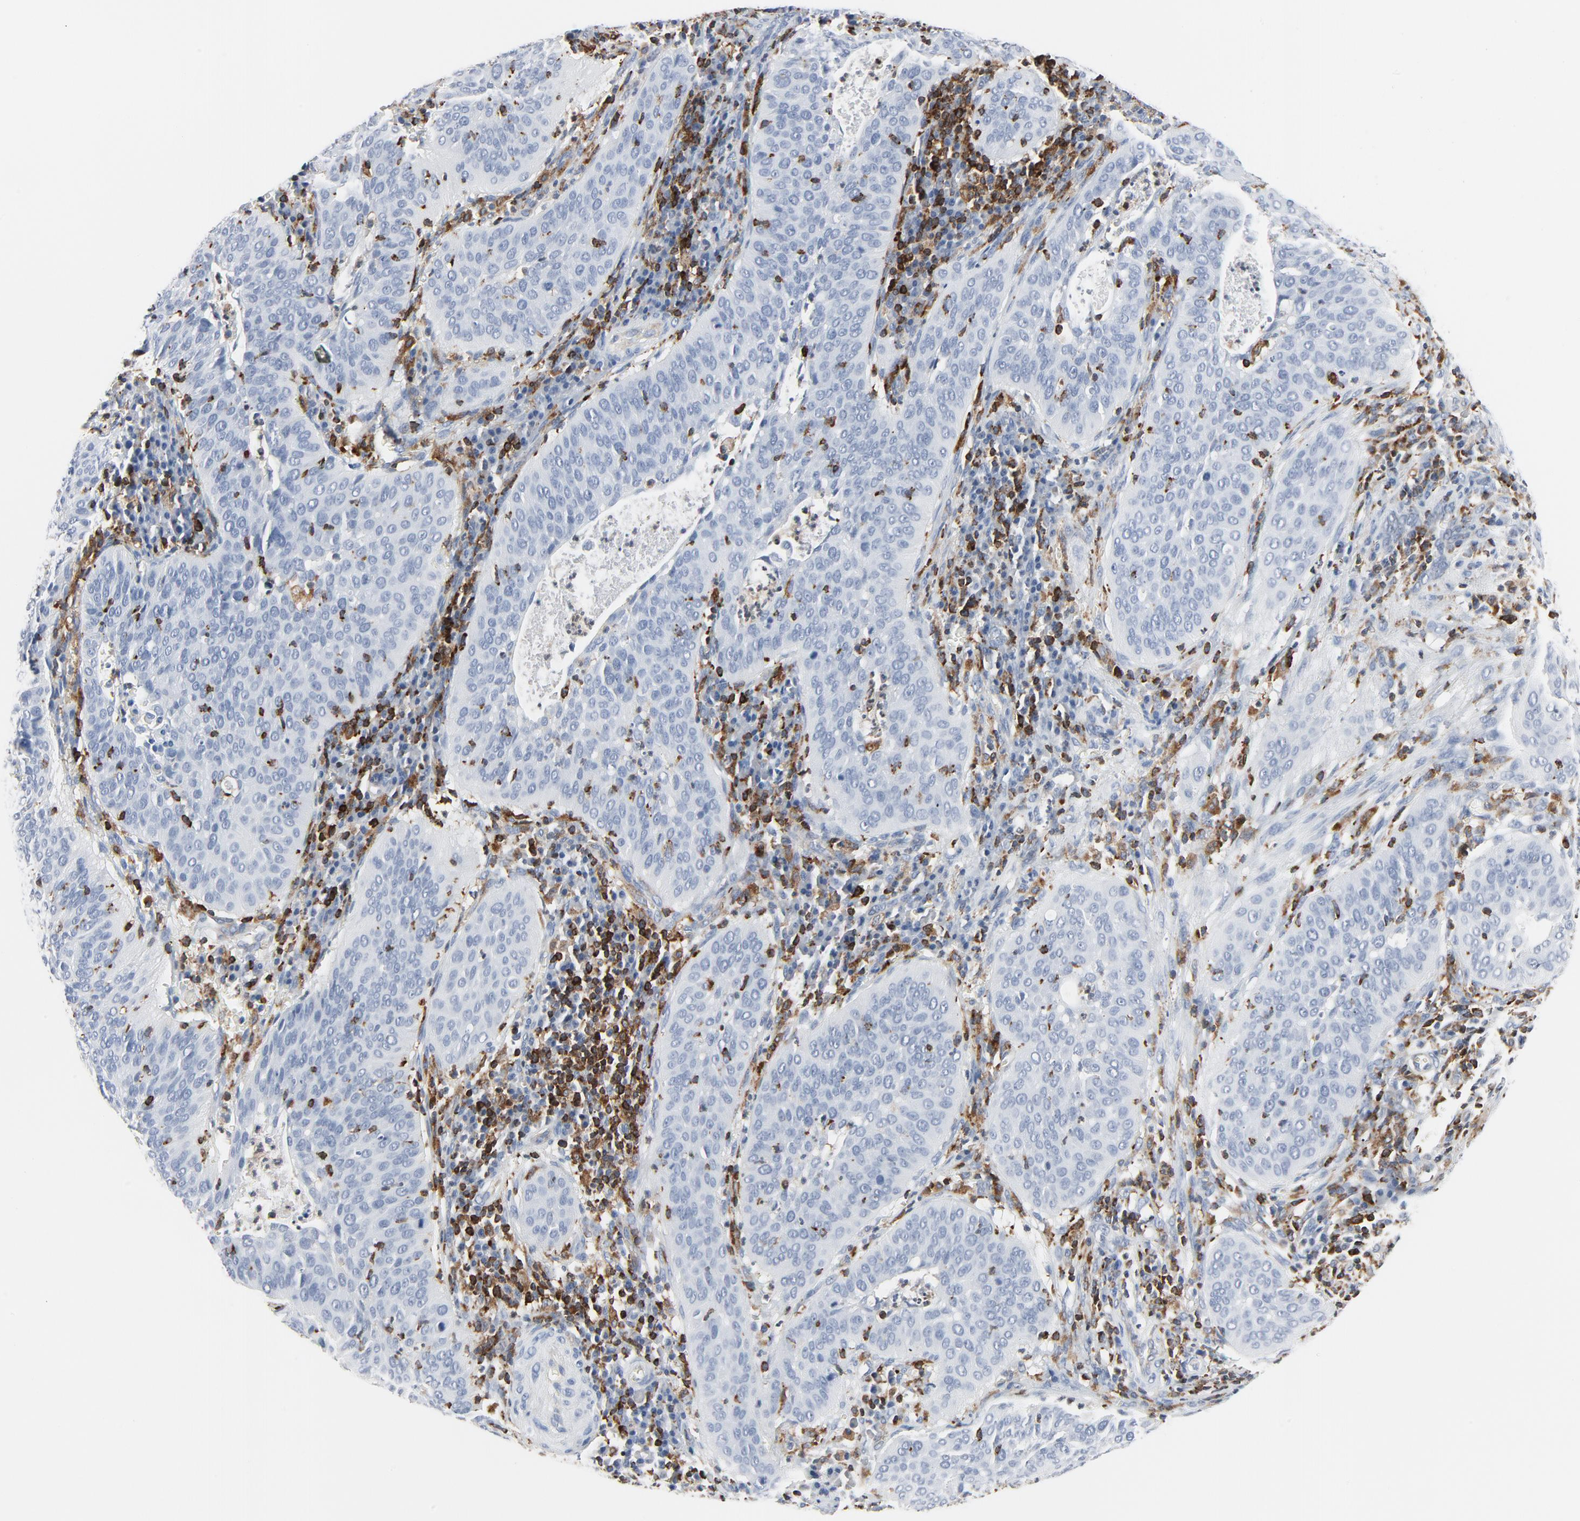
{"staining": {"intensity": "negative", "quantity": "none", "location": "none"}, "tissue": "cervical cancer", "cell_type": "Tumor cells", "image_type": "cancer", "snomed": [{"axis": "morphology", "description": "Squamous cell carcinoma, NOS"}, {"axis": "topography", "description": "Cervix"}], "caption": "IHC of human cervical cancer (squamous cell carcinoma) reveals no staining in tumor cells.", "gene": "LCP2", "patient": {"sex": "female", "age": 39}}